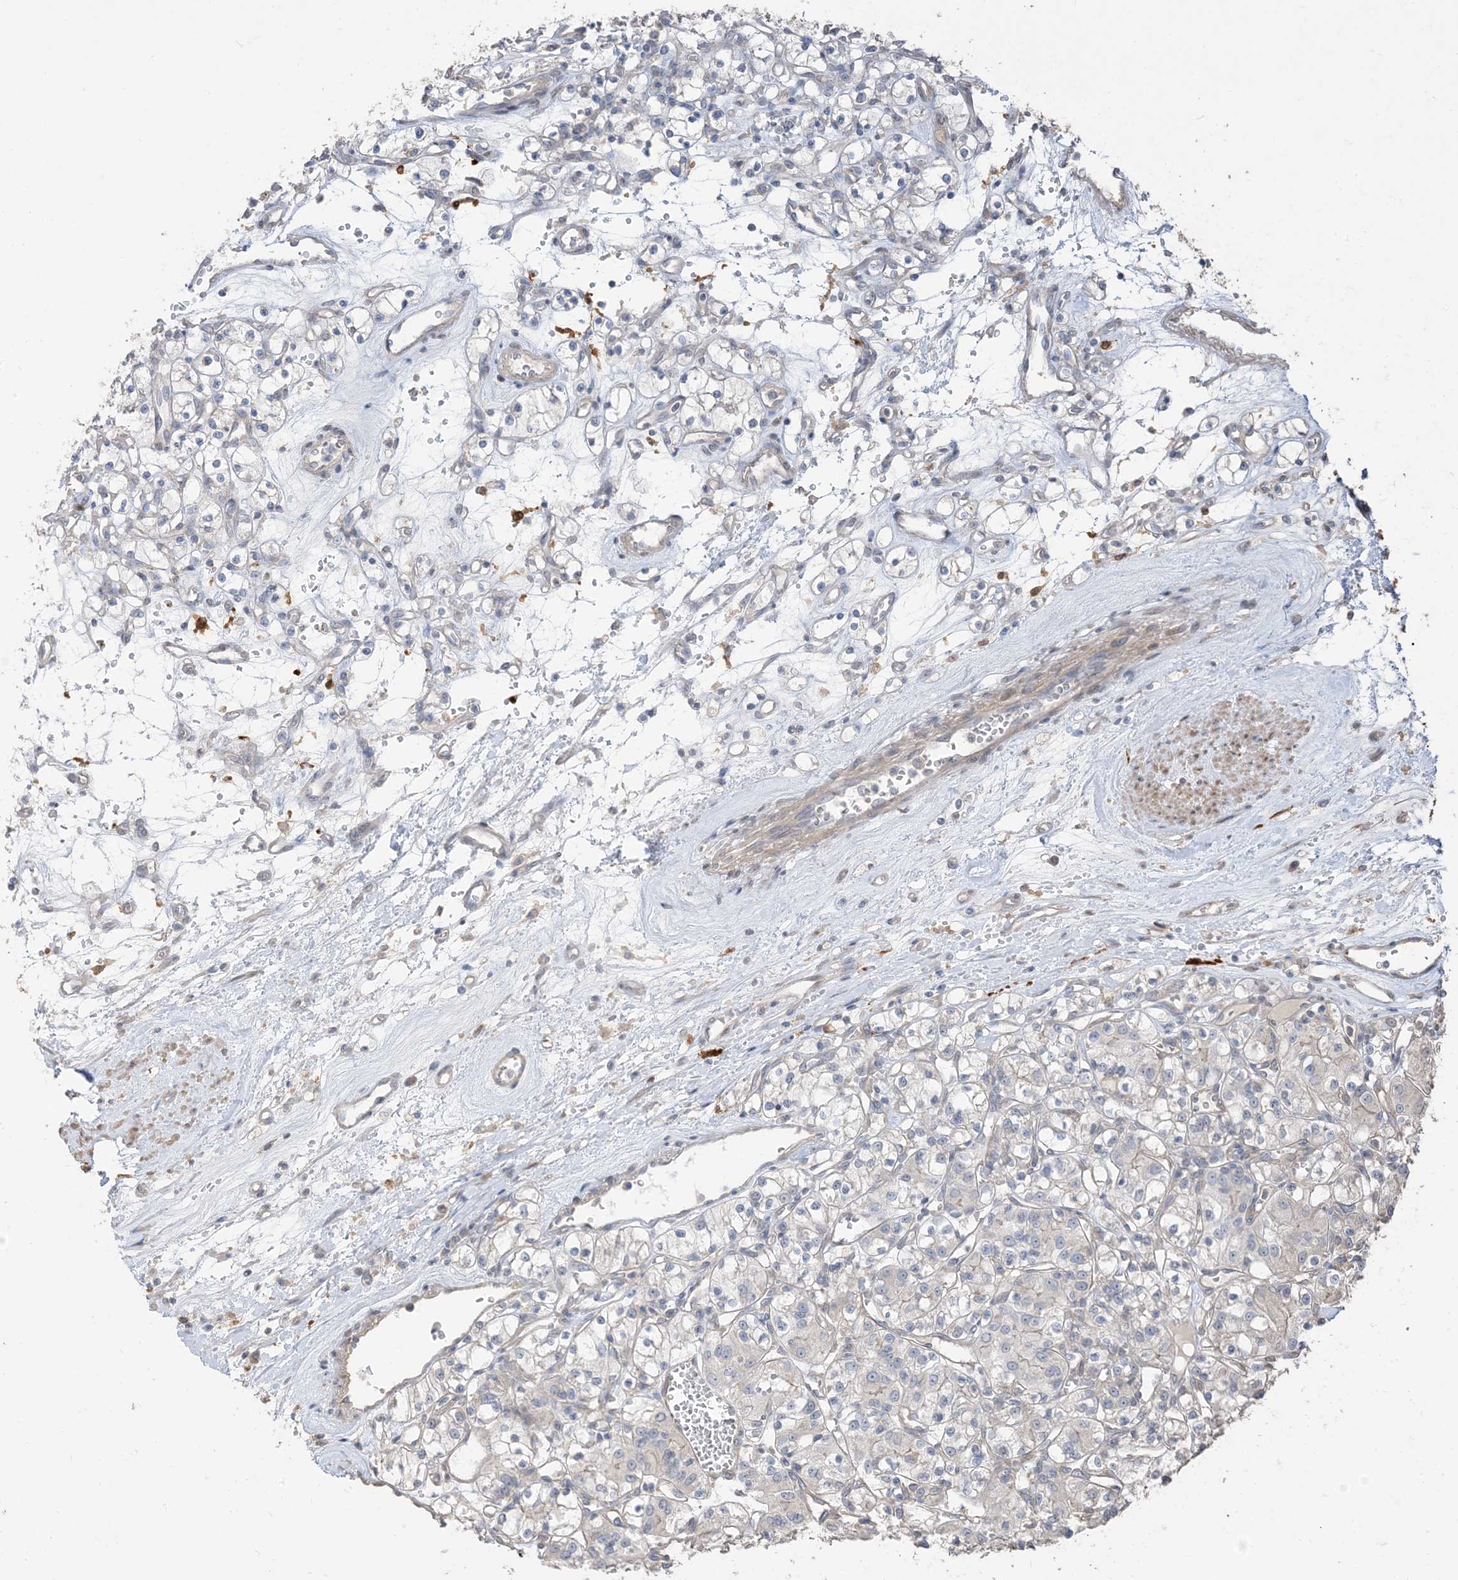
{"staining": {"intensity": "negative", "quantity": "none", "location": "none"}, "tissue": "renal cancer", "cell_type": "Tumor cells", "image_type": "cancer", "snomed": [{"axis": "morphology", "description": "Adenocarcinoma, NOS"}, {"axis": "topography", "description": "Kidney"}], "caption": "Immunohistochemistry (IHC) photomicrograph of renal cancer stained for a protein (brown), which demonstrates no expression in tumor cells.", "gene": "RNF175", "patient": {"sex": "female", "age": 59}}